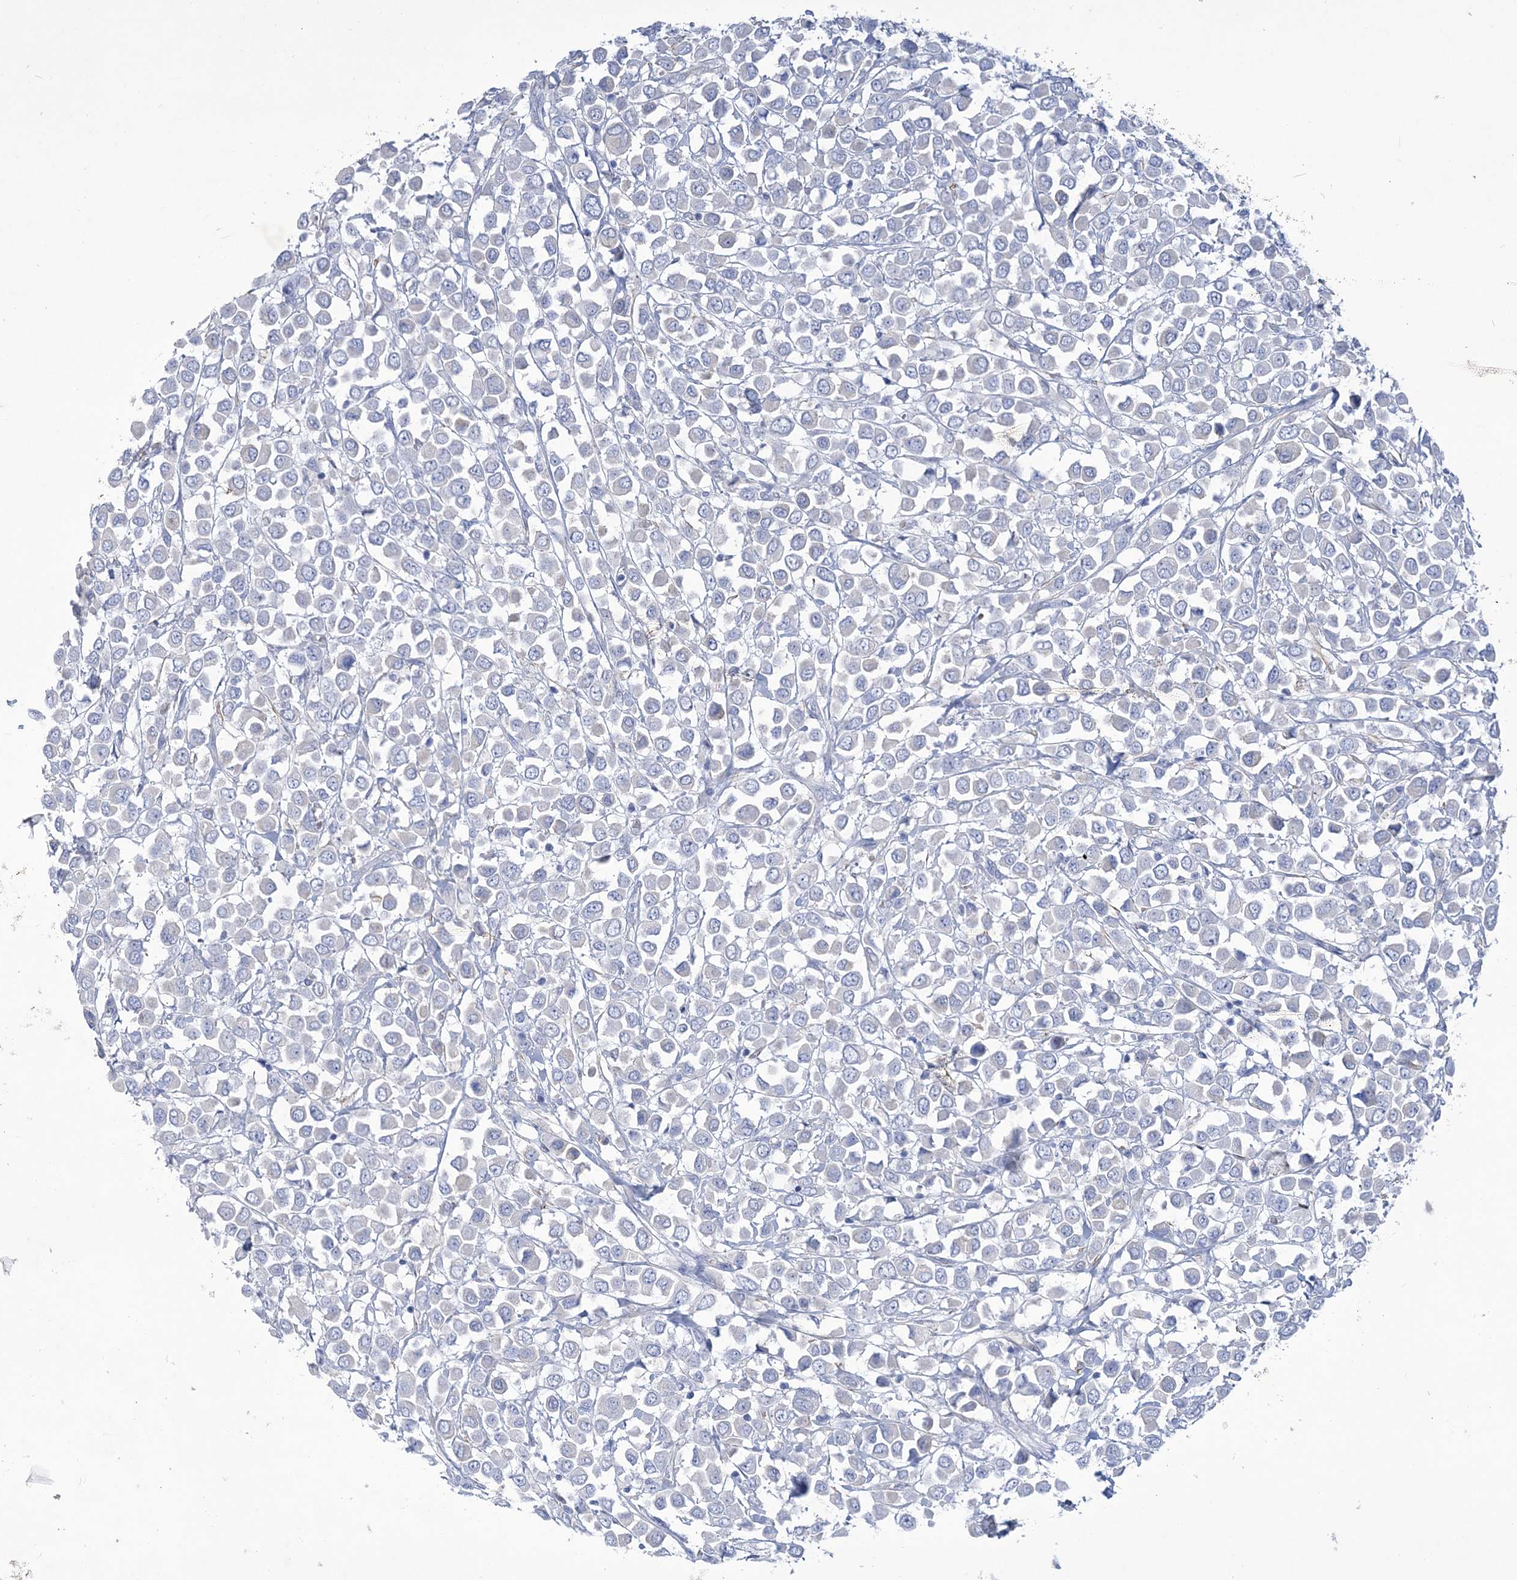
{"staining": {"intensity": "negative", "quantity": "none", "location": "none"}, "tissue": "breast cancer", "cell_type": "Tumor cells", "image_type": "cancer", "snomed": [{"axis": "morphology", "description": "Duct carcinoma"}, {"axis": "topography", "description": "Breast"}], "caption": "Immunohistochemistry photomicrograph of neoplastic tissue: human infiltrating ductal carcinoma (breast) stained with DAB (3,3'-diaminobenzidine) reveals no significant protein staining in tumor cells. The staining is performed using DAB brown chromogen with nuclei counter-stained in using hematoxylin.", "gene": "WDR74", "patient": {"sex": "female", "age": 61}}